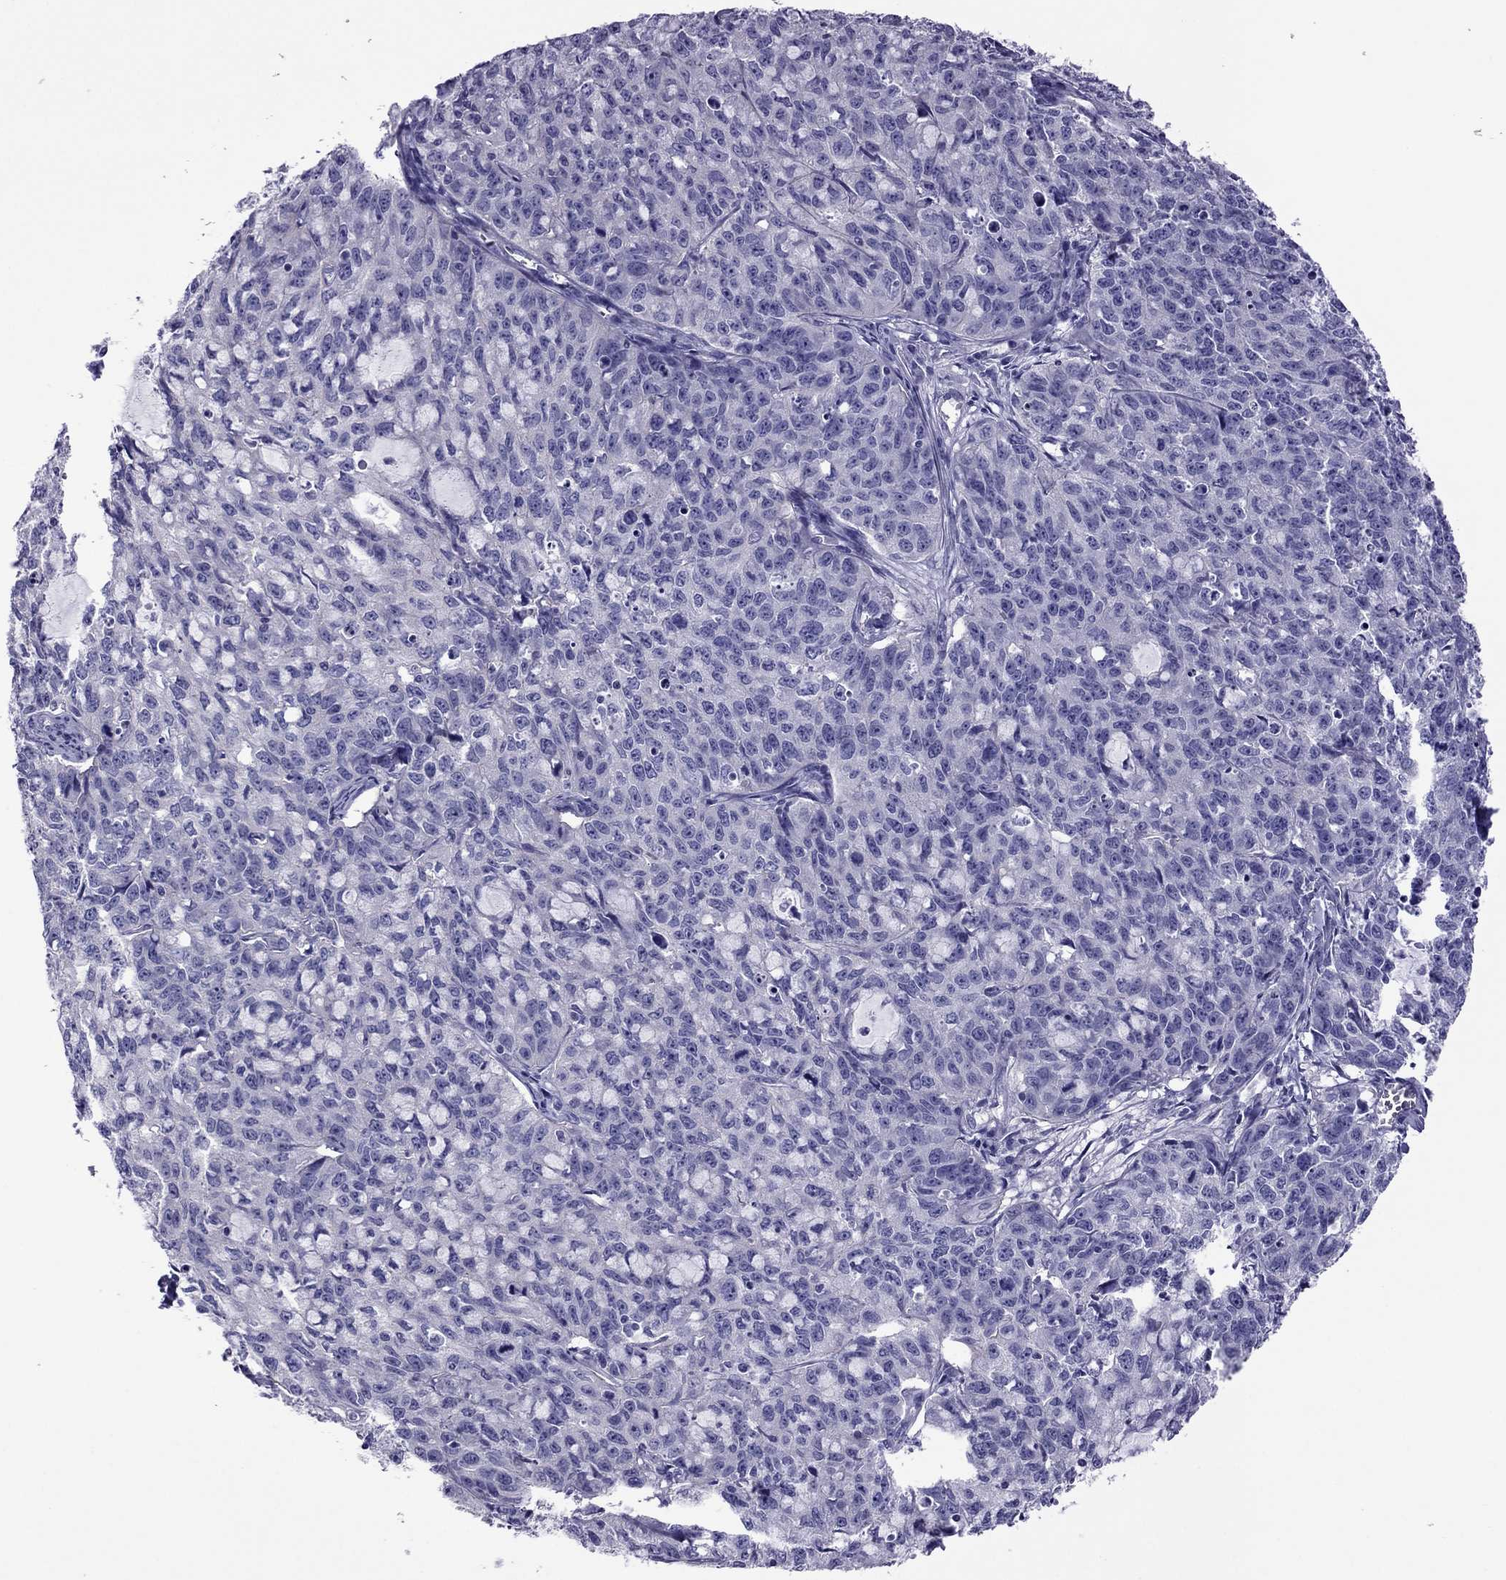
{"staining": {"intensity": "negative", "quantity": "none", "location": "none"}, "tissue": "cervical cancer", "cell_type": "Tumor cells", "image_type": "cancer", "snomed": [{"axis": "morphology", "description": "Squamous cell carcinoma, NOS"}, {"axis": "topography", "description": "Cervix"}], "caption": "Tumor cells are negative for brown protein staining in squamous cell carcinoma (cervical).", "gene": "MYL11", "patient": {"sex": "female", "age": 28}}